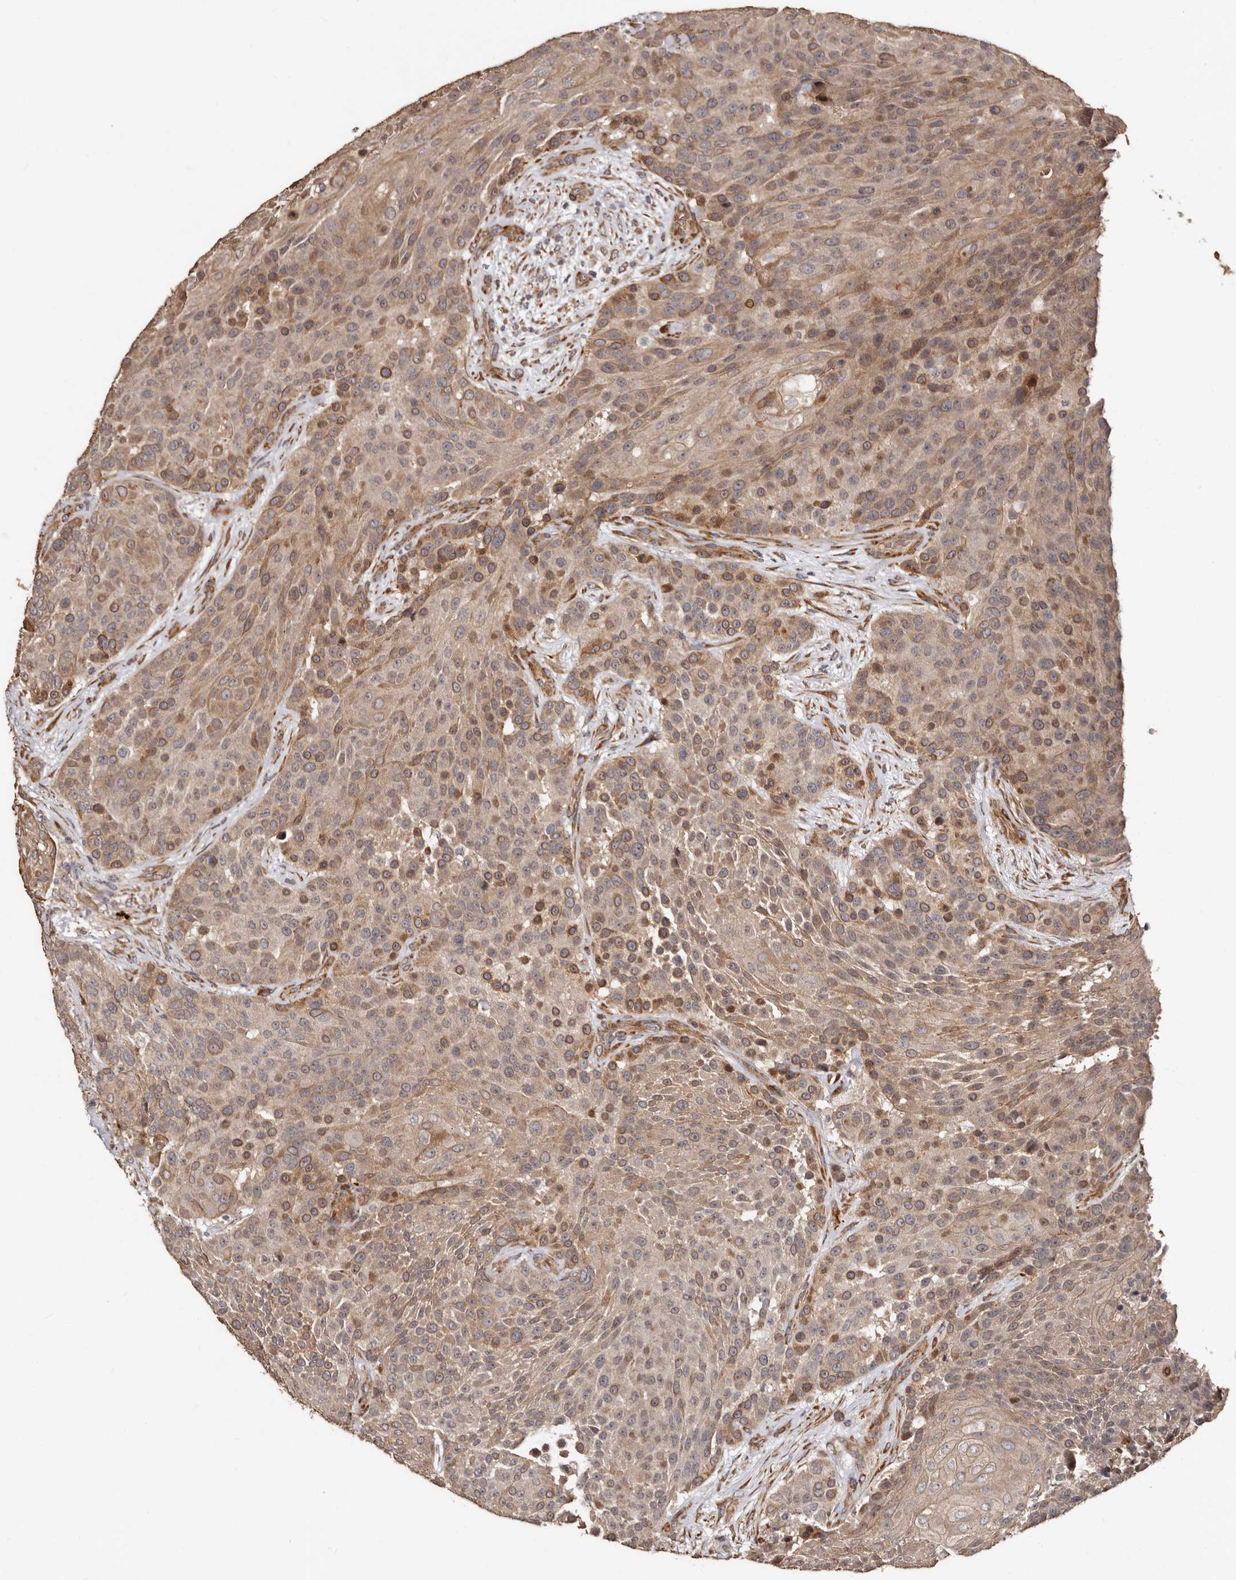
{"staining": {"intensity": "moderate", "quantity": ">75%", "location": "cytoplasmic/membranous"}, "tissue": "urothelial cancer", "cell_type": "Tumor cells", "image_type": "cancer", "snomed": [{"axis": "morphology", "description": "Urothelial carcinoma, High grade"}, {"axis": "topography", "description": "Urinary bladder"}], "caption": "A brown stain shows moderate cytoplasmic/membranous positivity of a protein in human urothelial cancer tumor cells.", "gene": "TBC1D22B", "patient": {"sex": "female", "age": 63}}